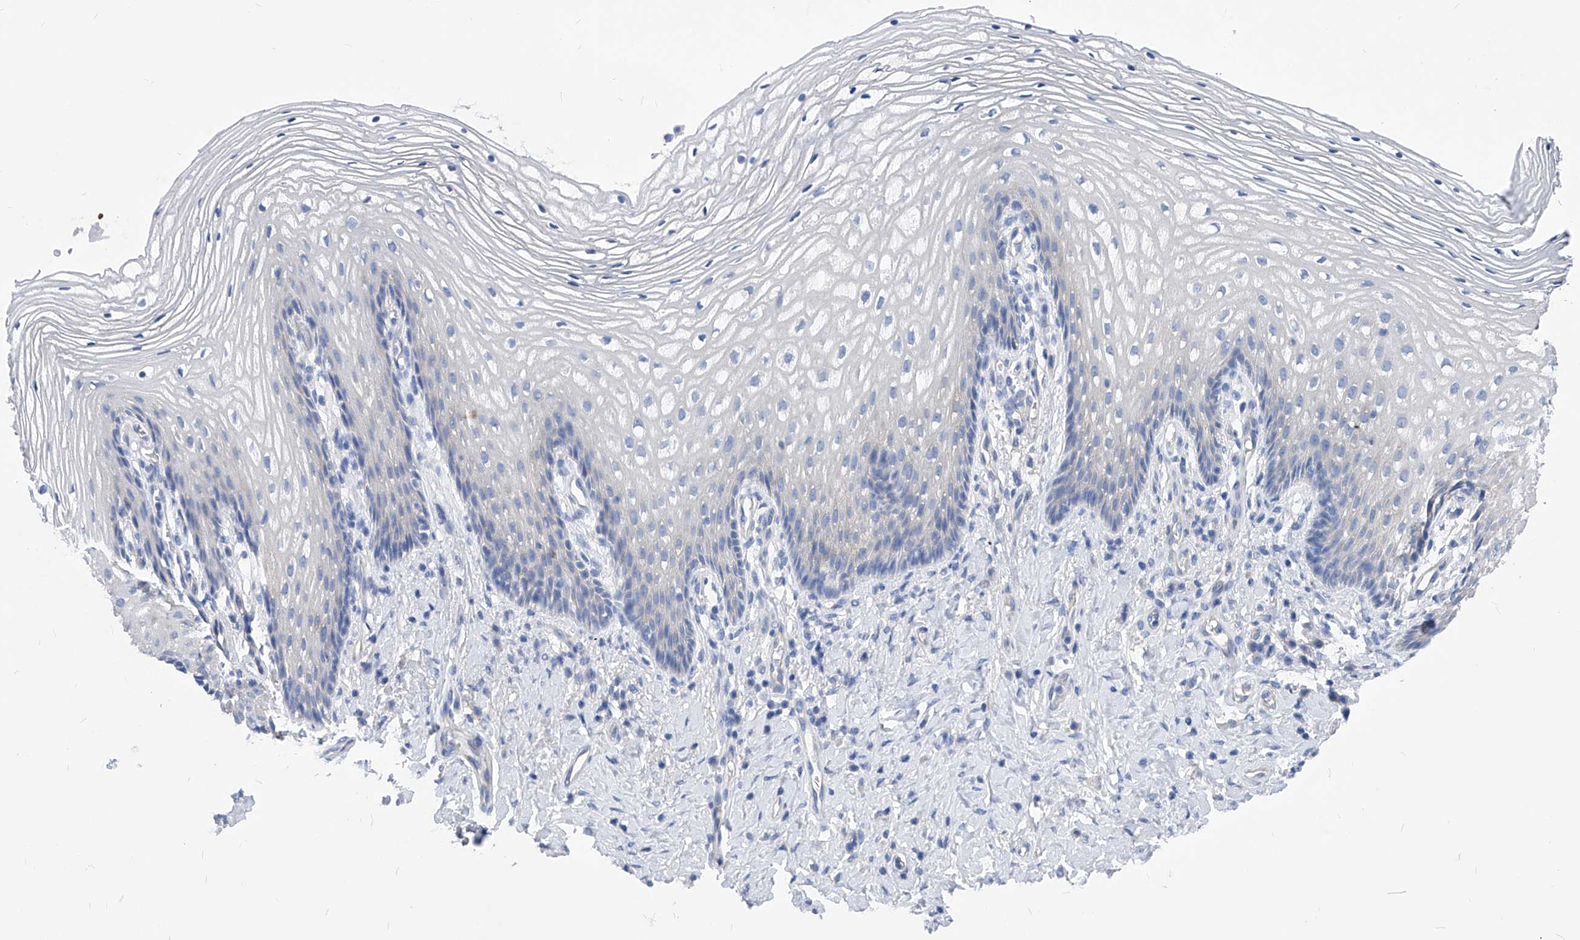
{"staining": {"intensity": "negative", "quantity": "none", "location": "none"}, "tissue": "vagina", "cell_type": "Squamous epithelial cells", "image_type": "normal", "snomed": [{"axis": "morphology", "description": "Normal tissue, NOS"}, {"axis": "topography", "description": "Vagina"}], "caption": "High power microscopy photomicrograph of an immunohistochemistry (IHC) image of normal vagina, revealing no significant staining in squamous epithelial cells. (DAB immunohistochemistry (IHC) with hematoxylin counter stain).", "gene": "XPNPEP1", "patient": {"sex": "female", "age": 60}}